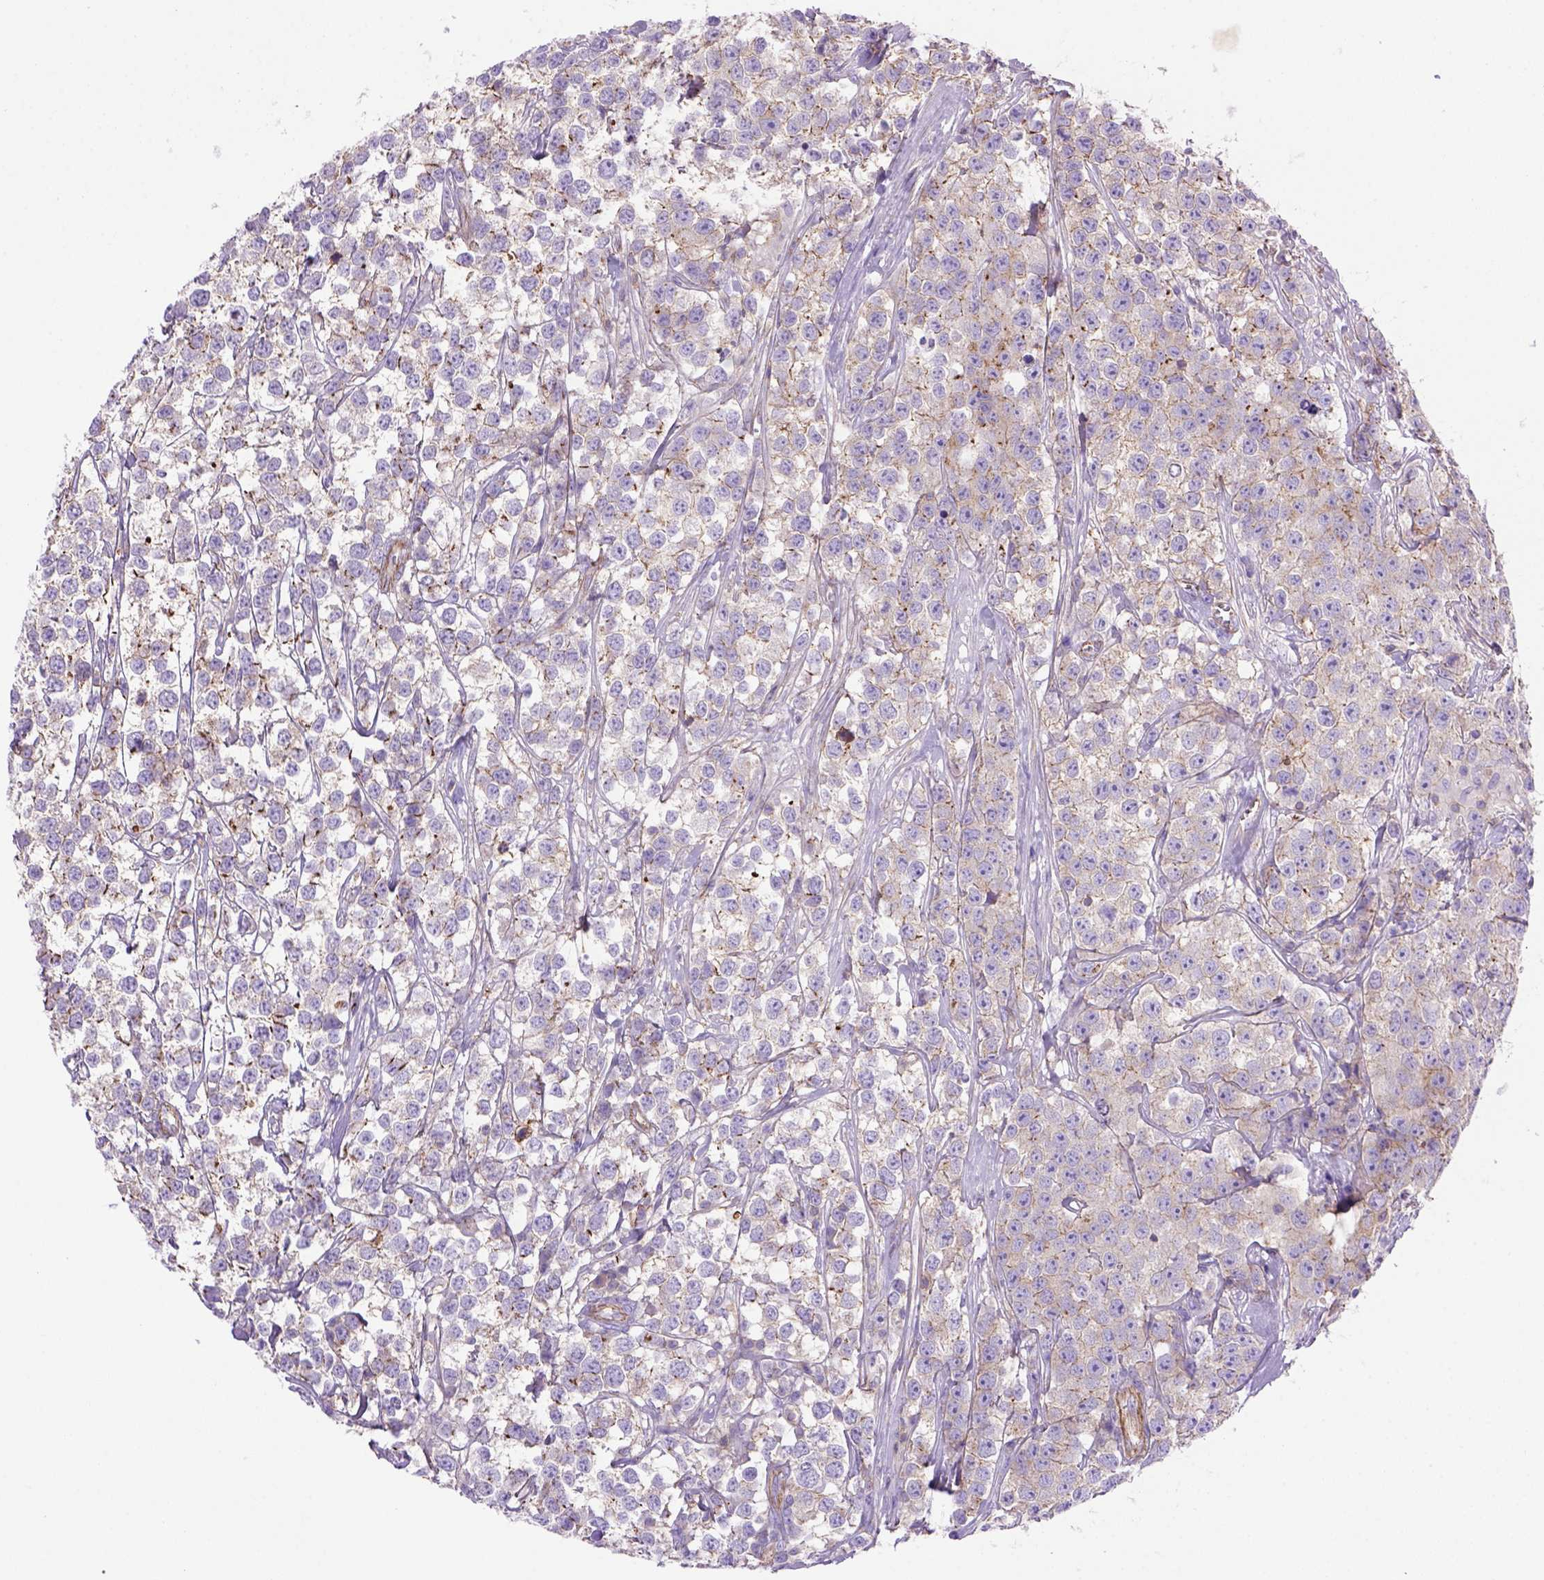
{"staining": {"intensity": "strong", "quantity": ">75%", "location": "cytoplasmic/membranous"}, "tissue": "testis cancer", "cell_type": "Tumor cells", "image_type": "cancer", "snomed": [{"axis": "morphology", "description": "Seminoma, NOS"}, {"axis": "topography", "description": "Testis"}], "caption": "Strong cytoplasmic/membranous staining is identified in approximately >75% of tumor cells in testis seminoma. (Brightfield microscopy of DAB IHC at high magnification).", "gene": "PEX12", "patient": {"sex": "male", "age": 59}}